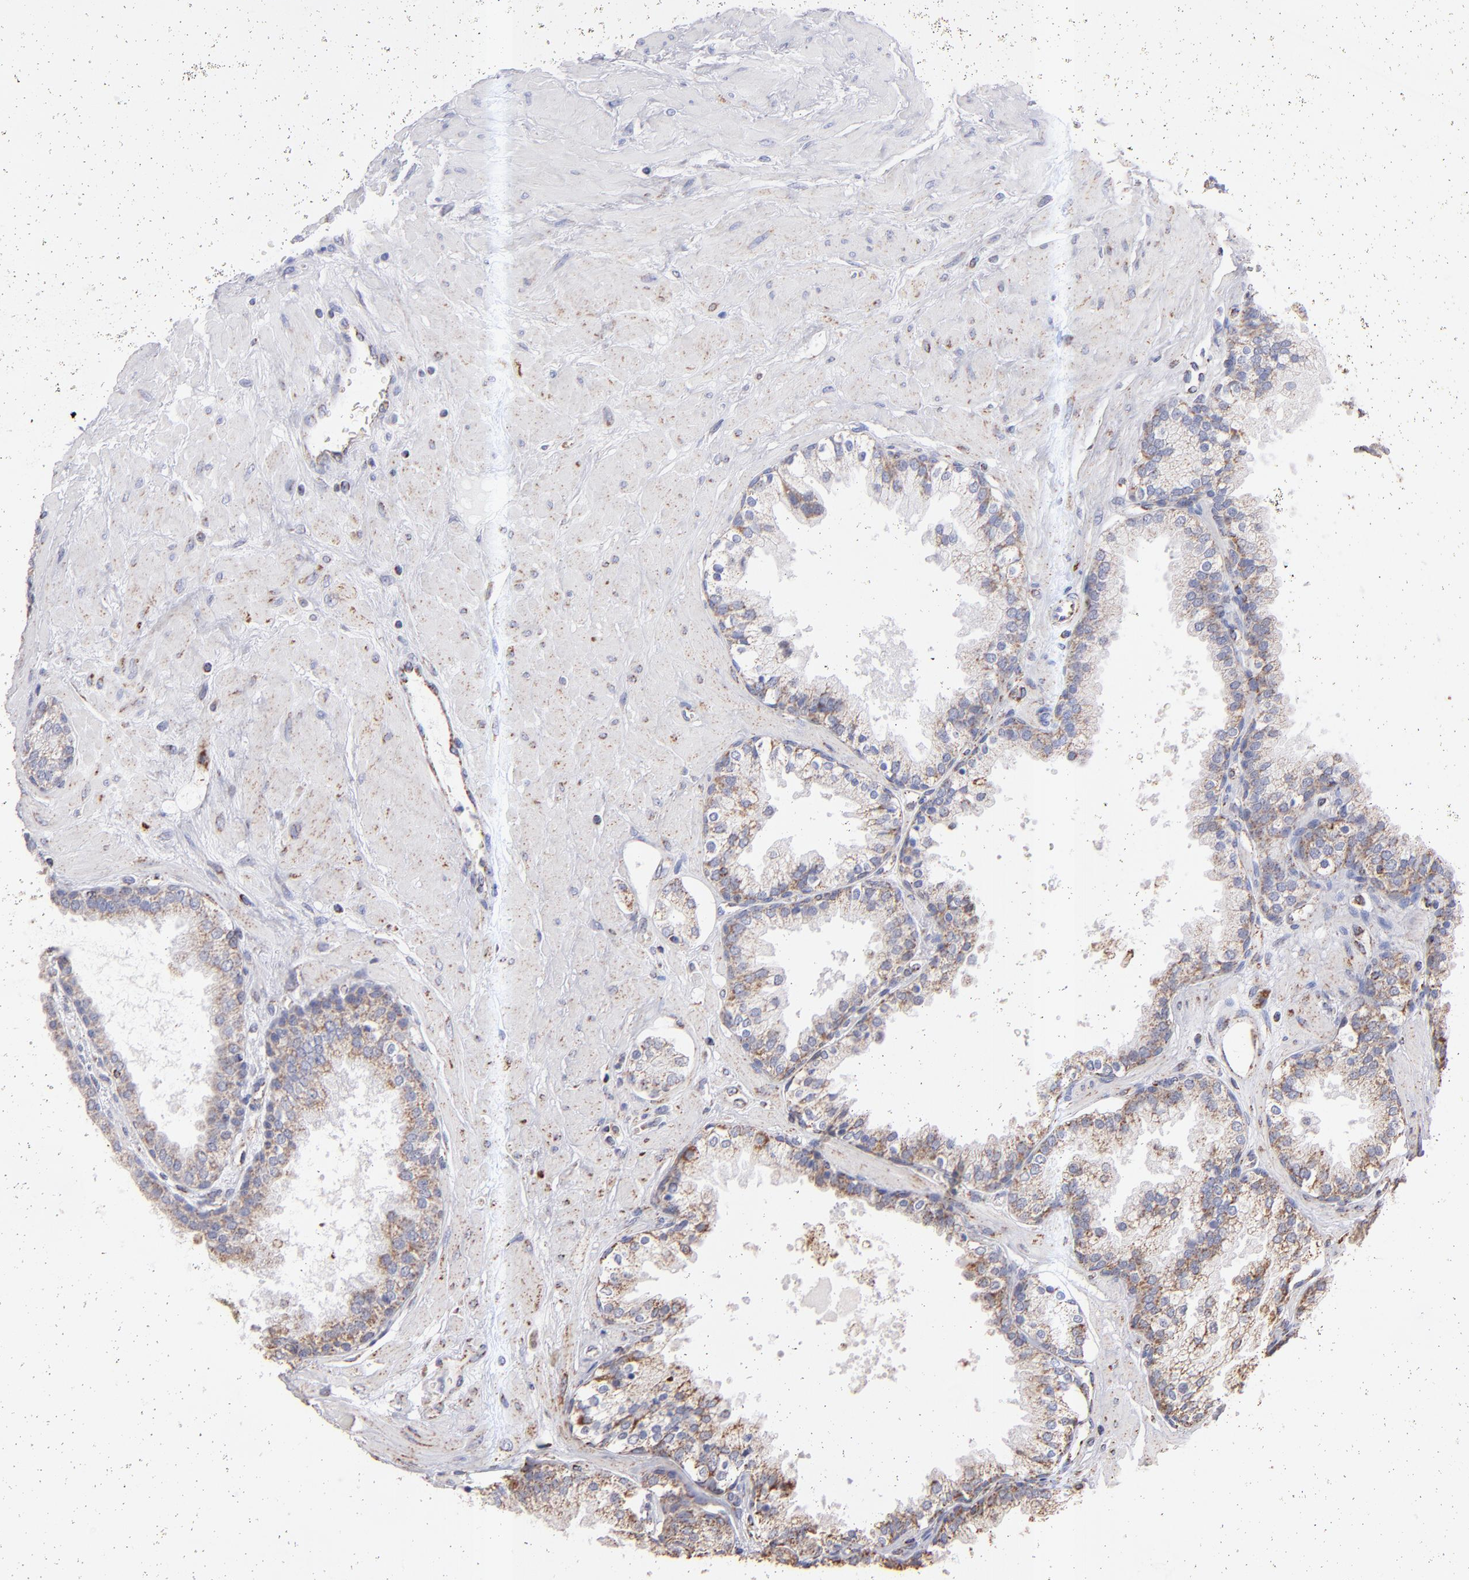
{"staining": {"intensity": "weak", "quantity": ">75%", "location": "cytoplasmic/membranous"}, "tissue": "prostate", "cell_type": "Glandular cells", "image_type": "normal", "snomed": [{"axis": "morphology", "description": "Normal tissue, NOS"}, {"axis": "topography", "description": "Prostate"}], "caption": "The immunohistochemical stain labels weak cytoplasmic/membranous positivity in glandular cells of benign prostate. Using DAB (brown) and hematoxylin (blue) stains, captured at high magnification using brightfield microscopy.", "gene": "DLST", "patient": {"sex": "male", "age": 51}}